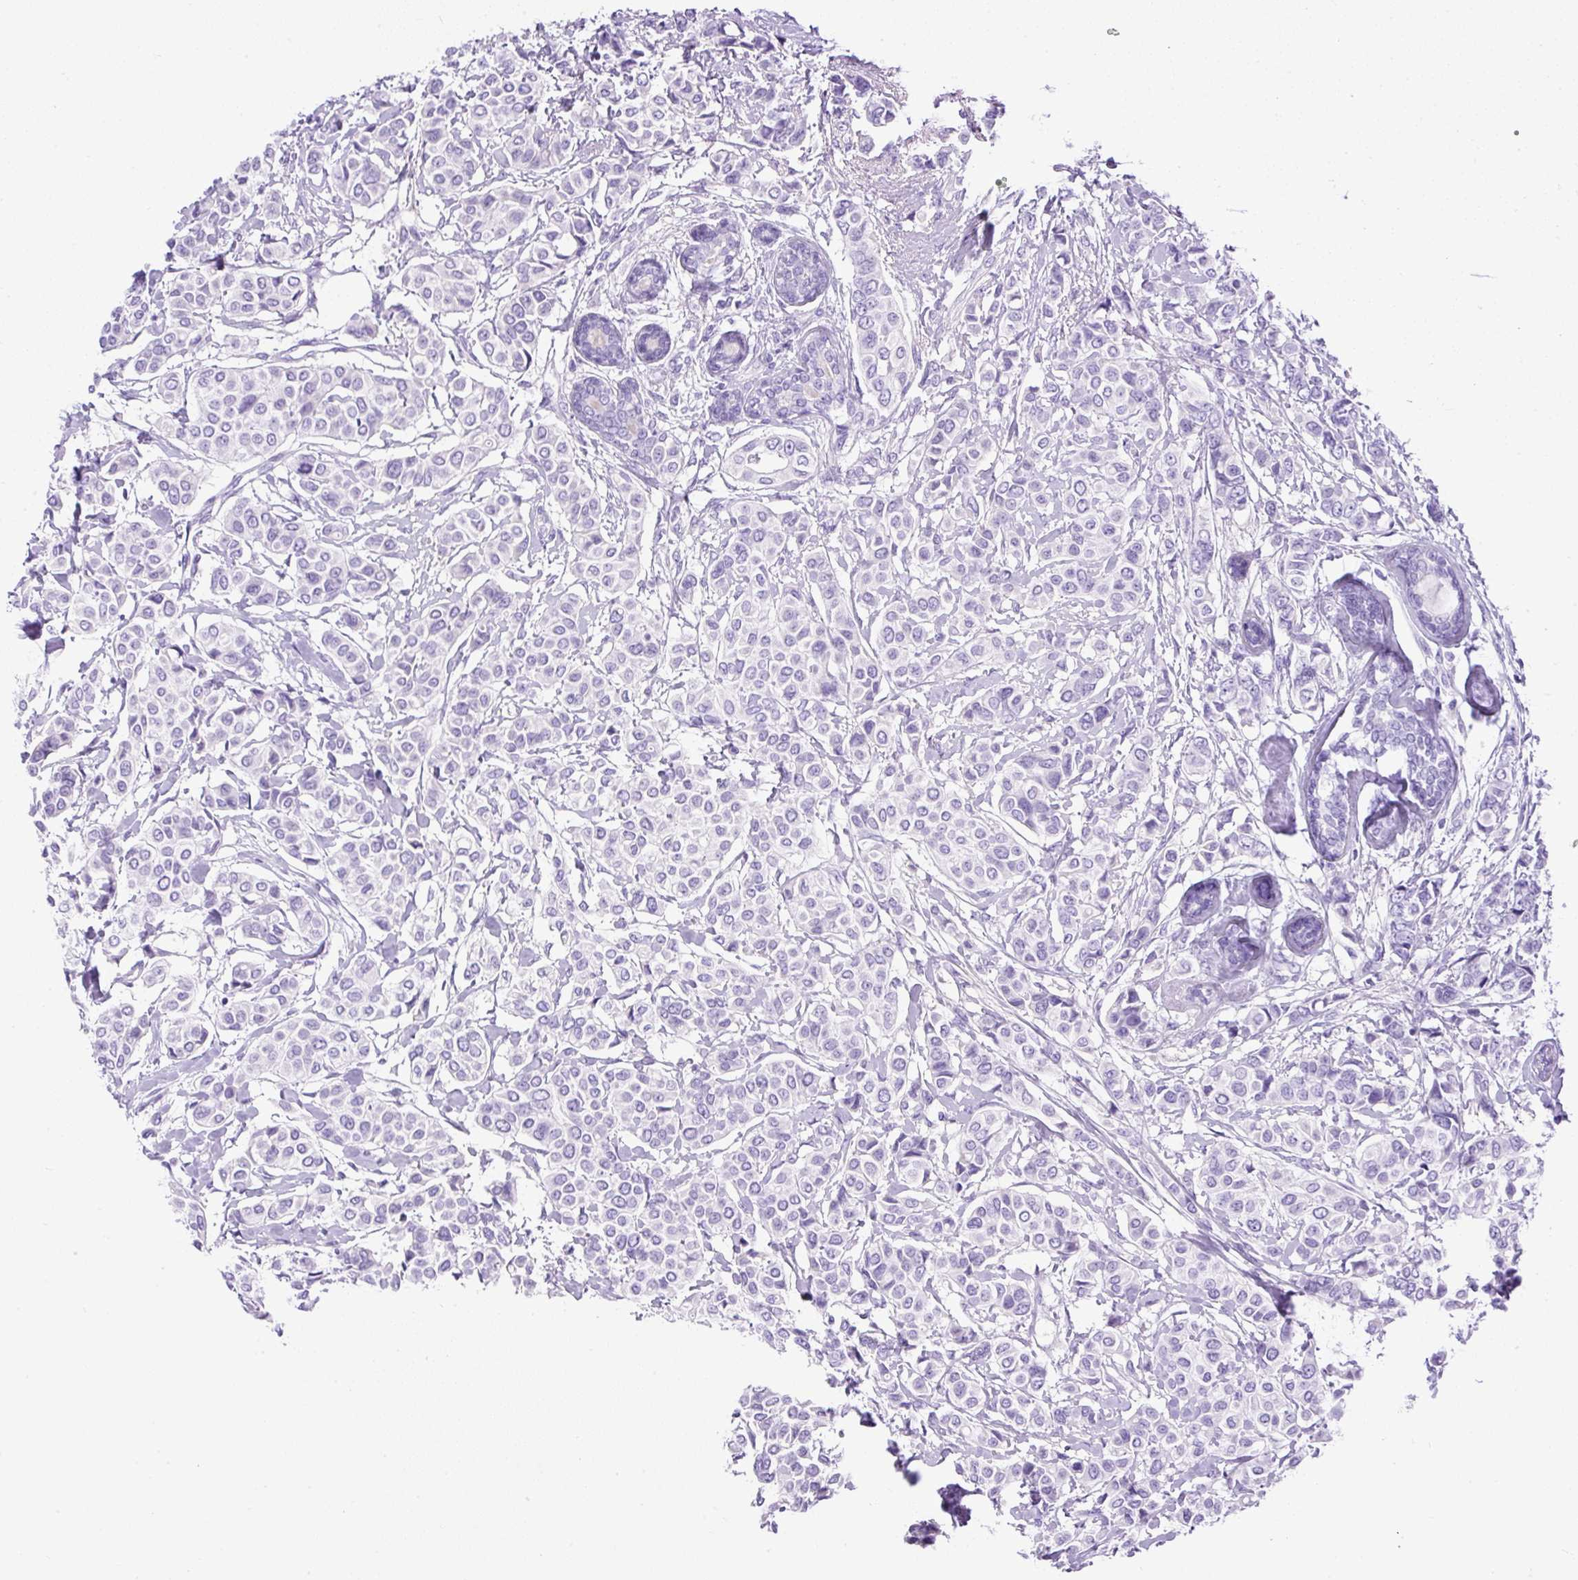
{"staining": {"intensity": "negative", "quantity": "none", "location": "none"}, "tissue": "breast cancer", "cell_type": "Tumor cells", "image_type": "cancer", "snomed": [{"axis": "morphology", "description": "Lobular carcinoma"}, {"axis": "topography", "description": "Breast"}], "caption": "Human breast lobular carcinoma stained for a protein using immunohistochemistry displays no expression in tumor cells.", "gene": "UPP1", "patient": {"sex": "female", "age": 51}}